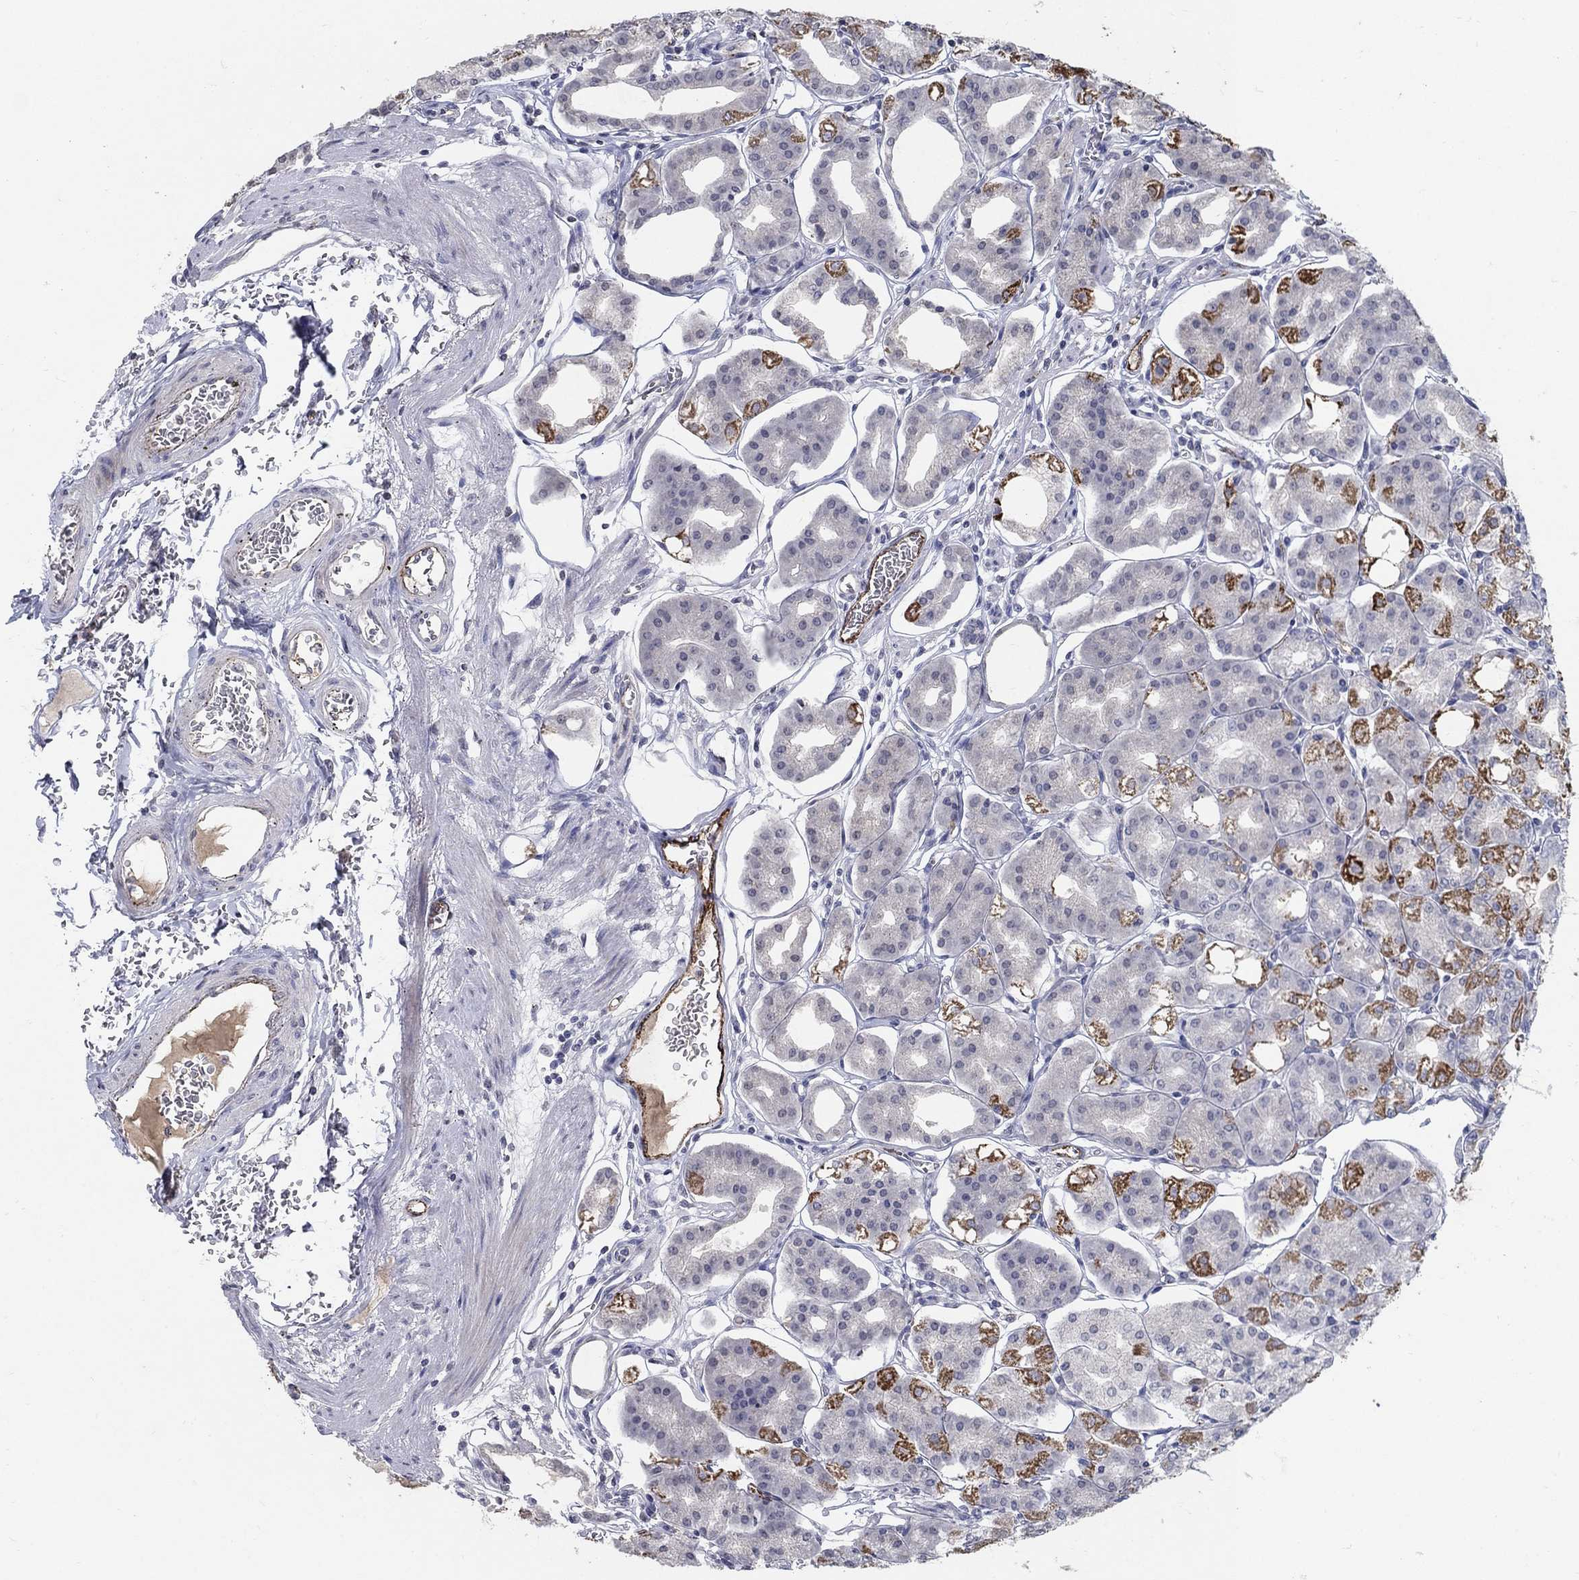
{"staining": {"intensity": "strong", "quantity": "<25%", "location": "cytoplasmic/membranous"}, "tissue": "stomach", "cell_type": "Glandular cells", "image_type": "normal", "snomed": [{"axis": "morphology", "description": "Normal tissue, NOS"}, {"axis": "topography", "description": "Stomach, lower"}], "caption": "This histopathology image displays immunohistochemistry staining of unremarkable stomach, with medium strong cytoplasmic/membranous expression in about <25% of glandular cells.", "gene": "TINAG", "patient": {"sex": "male", "age": 71}}